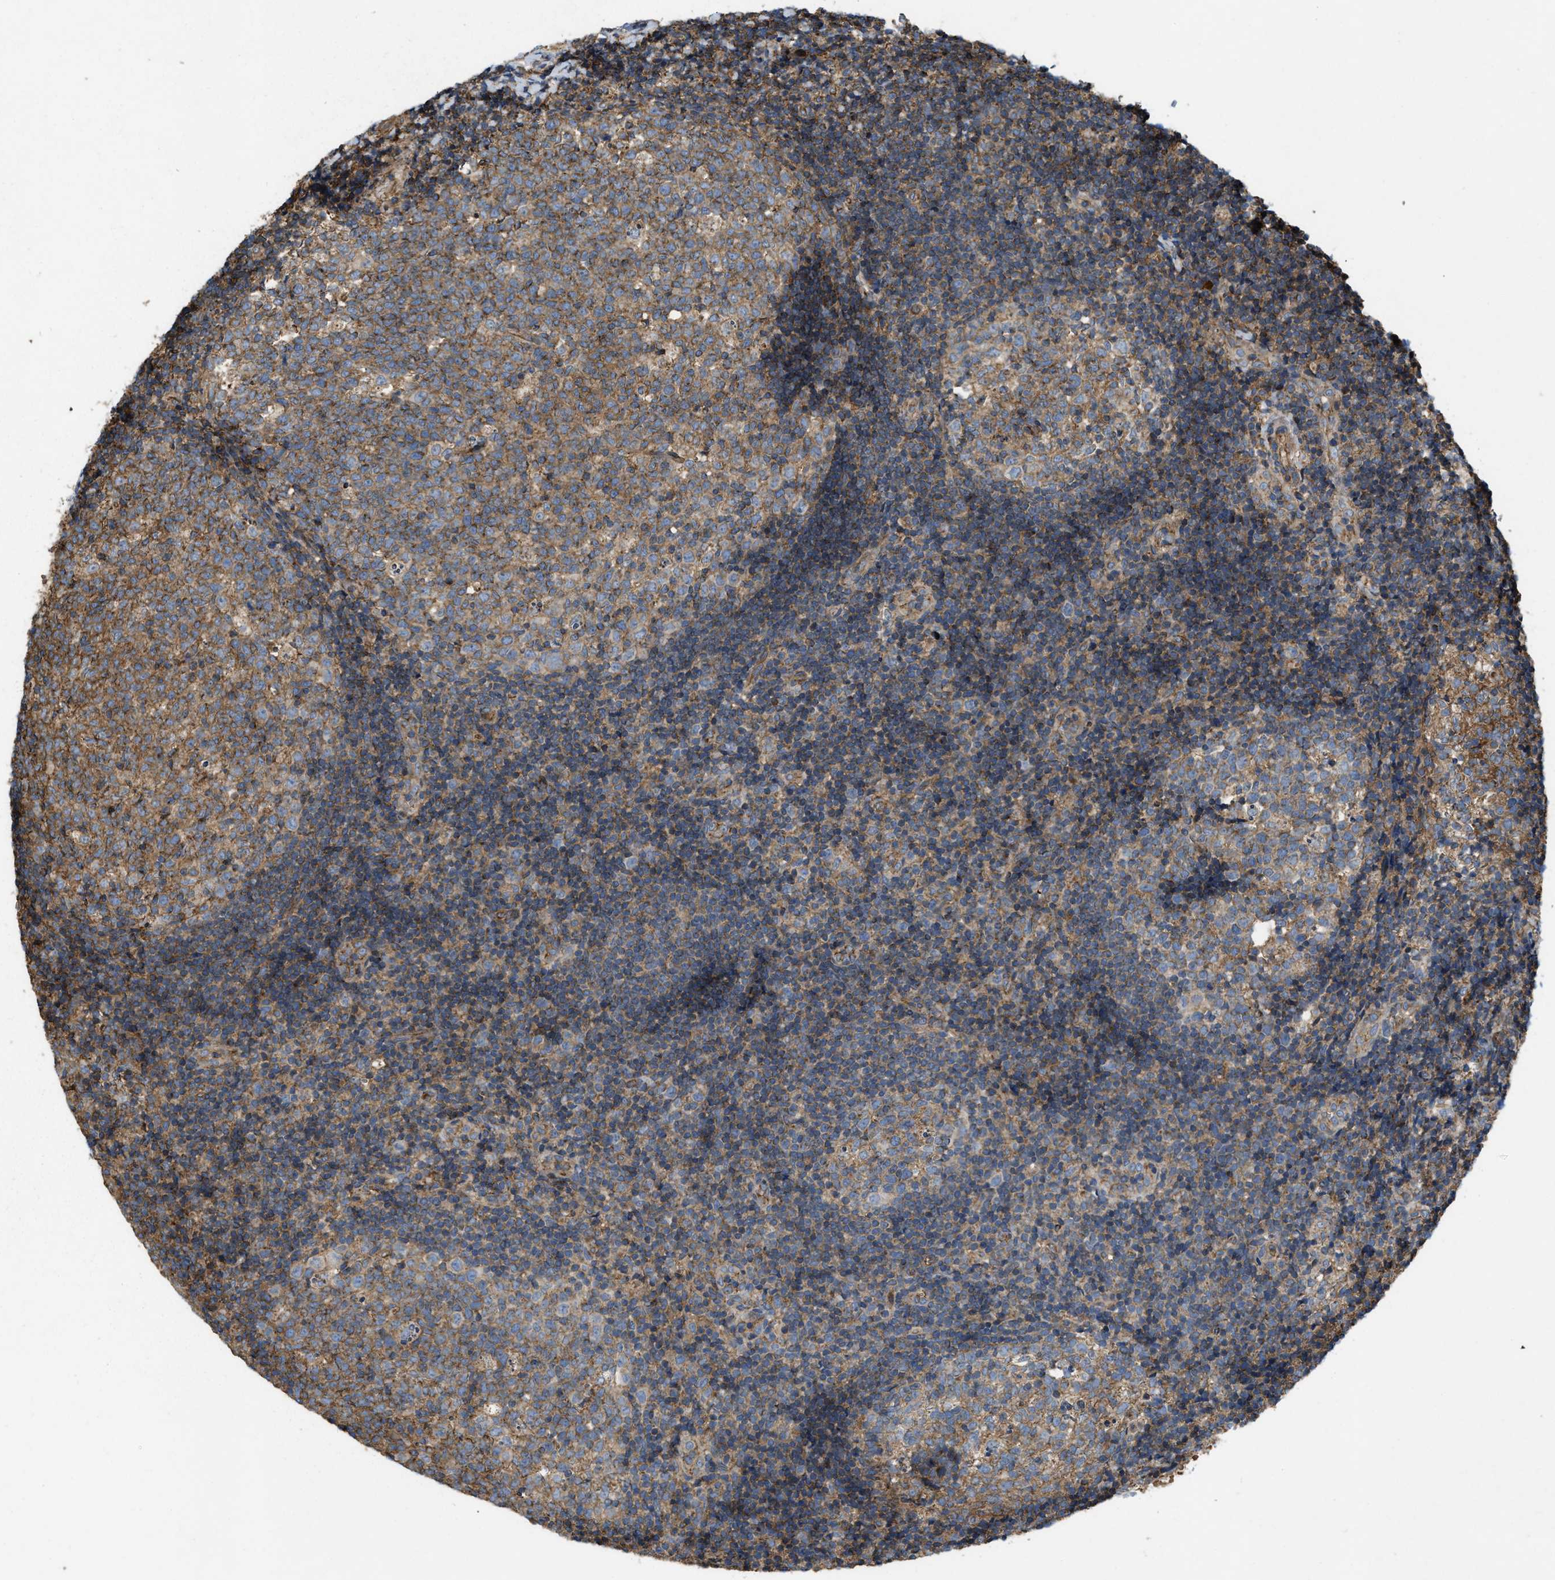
{"staining": {"intensity": "moderate", "quantity": "25%-75%", "location": "cytoplasmic/membranous"}, "tissue": "tonsil", "cell_type": "Germinal center cells", "image_type": "normal", "snomed": [{"axis": "morphology", "description": "Normal tissue, NOS"}, {"axis": "topography", "description": "Tonsil"}], "caption": "Moderate cytoplasmic/membranous positivity for a protein is identified in approximately 25%-75% of germinal center cells of normal tonsil using immunohistochemistry.", "gene": "GNB4", "patient": {"sex": "female", "age": 19}}